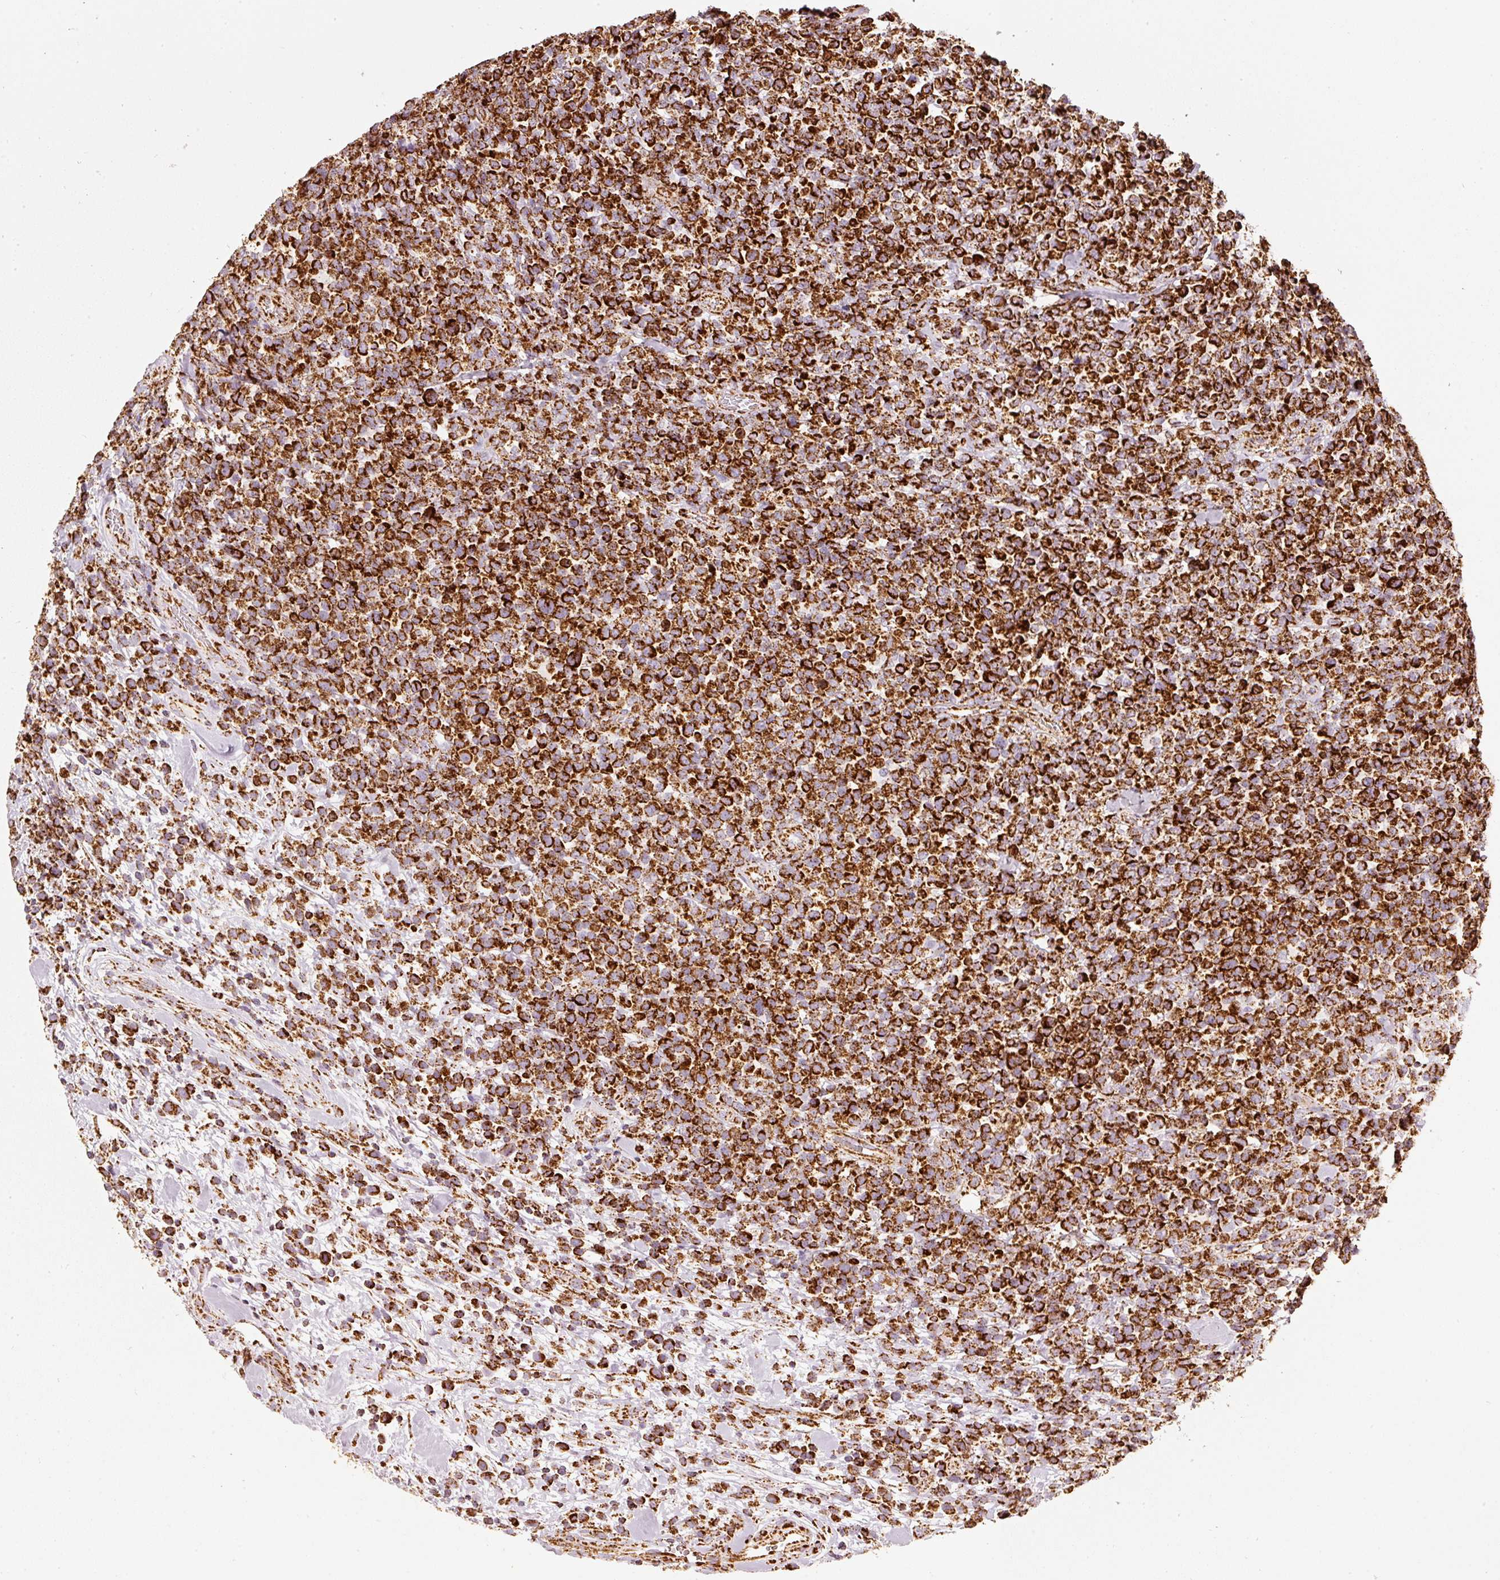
{"staining": {"intensity": "strong", "quantity": ">75%", "location": "cytoplasmic/membranous"}, "tissue": "lymphoma", "cell_type": "Tumor cells", "image_type": "cancer", "snomed": [{"axis": "morphology", "description": "Malignant lymphoma, non-Hodgkin's type, High grade"}, {"axis": "topography", "description": "Soft tissue"}], "caption": "A brown stain highlights strong cytoplasmic/membranous expression of a protein in lymphoma tumor cells. (IHC, brightfield microscopy, high magnification).", "gene": "UQCRC1", "patient": {"sex": "female", "age": 56}}